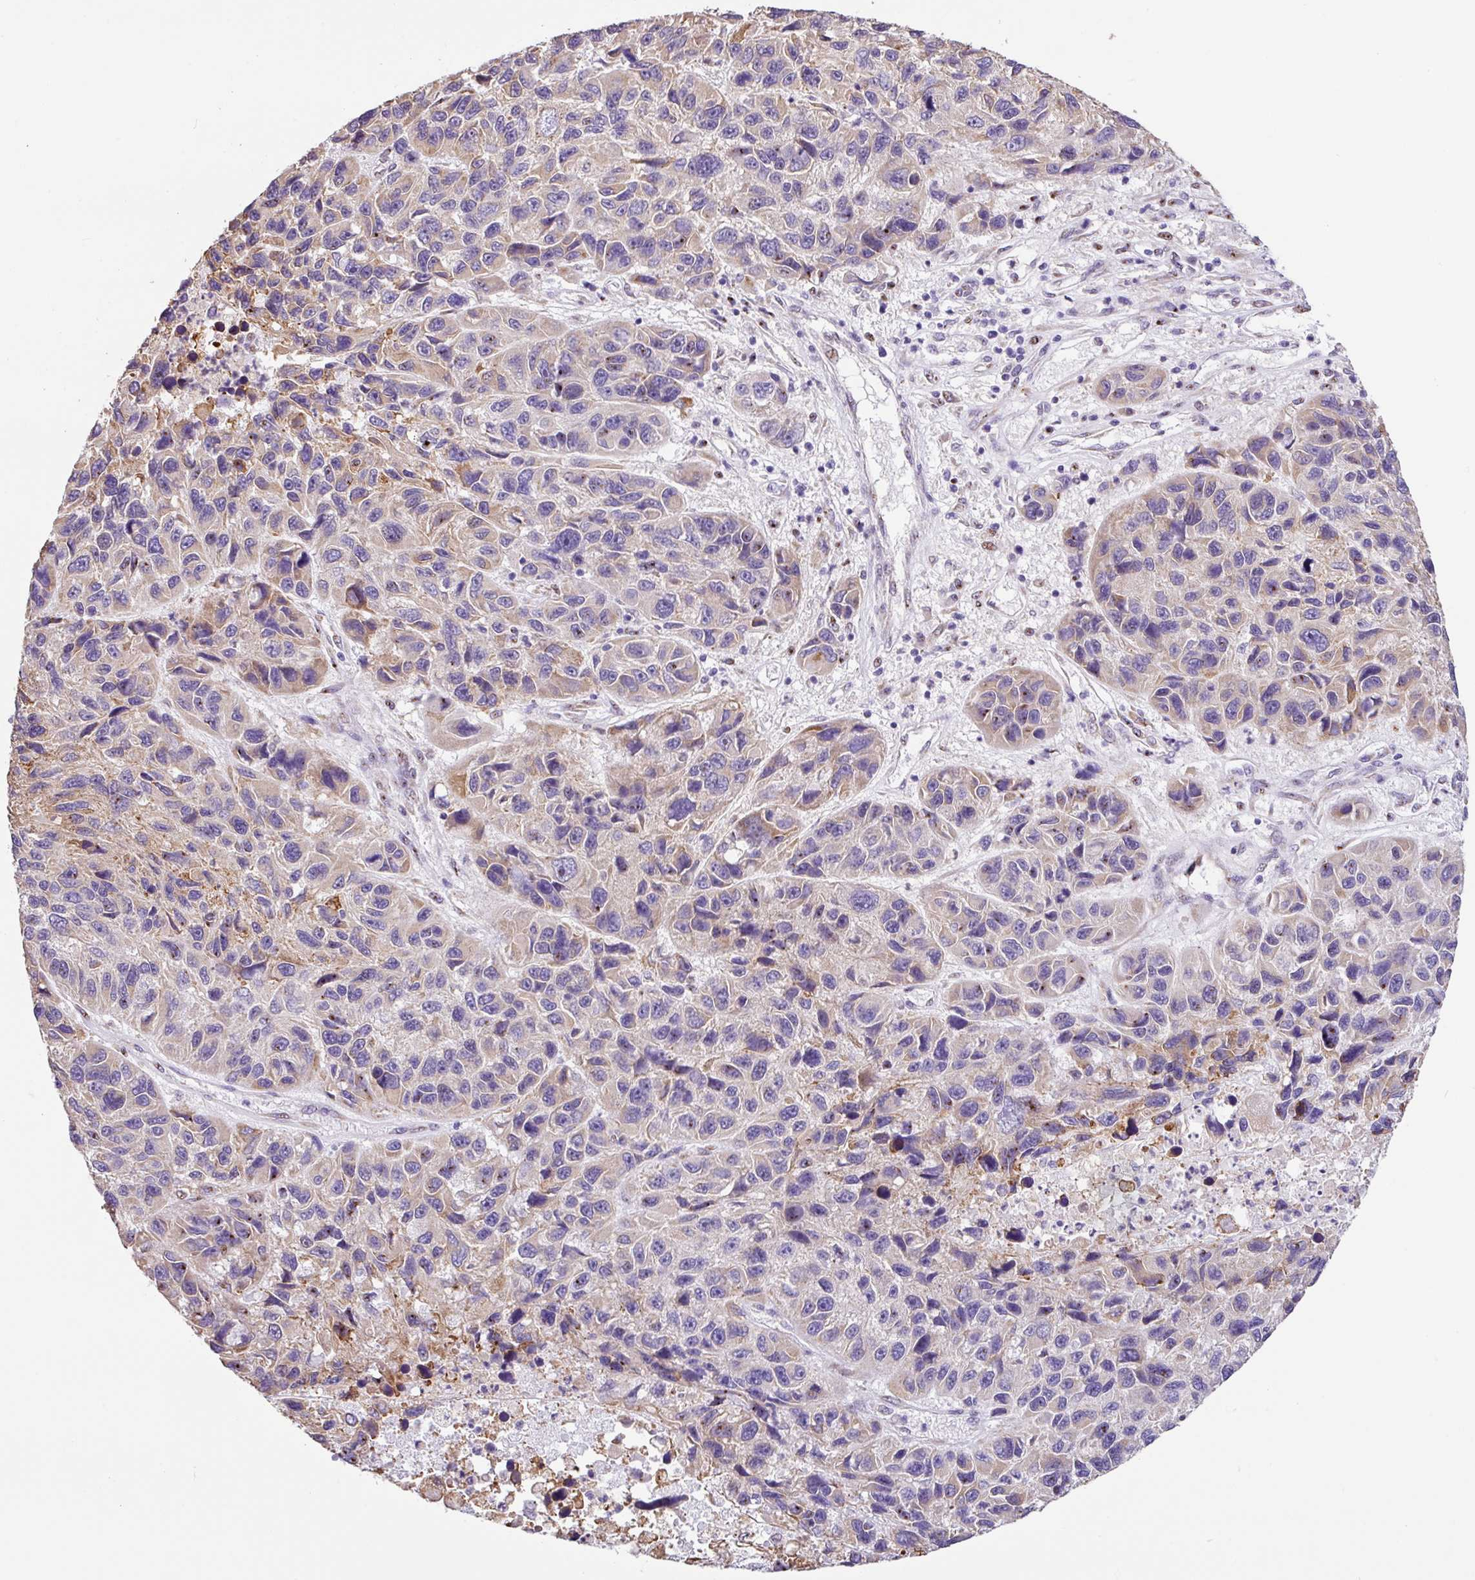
{"staining": {"intensity": "weak", "quantity": "25%-75%", "location": "cytoplasmic/membranous"}, "tissue": "melanoma", "cell_type": "Tumor cells", "image_type": "cancer", "snomed": [{"axis": "morphology", "description": "Malignant melanoma, NOS"}, {"axis": "topography", "description": "Skin"}], "caption": "IHC of human melanoma shows low levels of weak cytoplasmic/membranous positivity in approximately 25%-75% of tumor cells. (Brightfield microscopy of DAB IHC at high magnification).", "gene": "ZG16", "patient": {"sex": "male", "age": 53}}